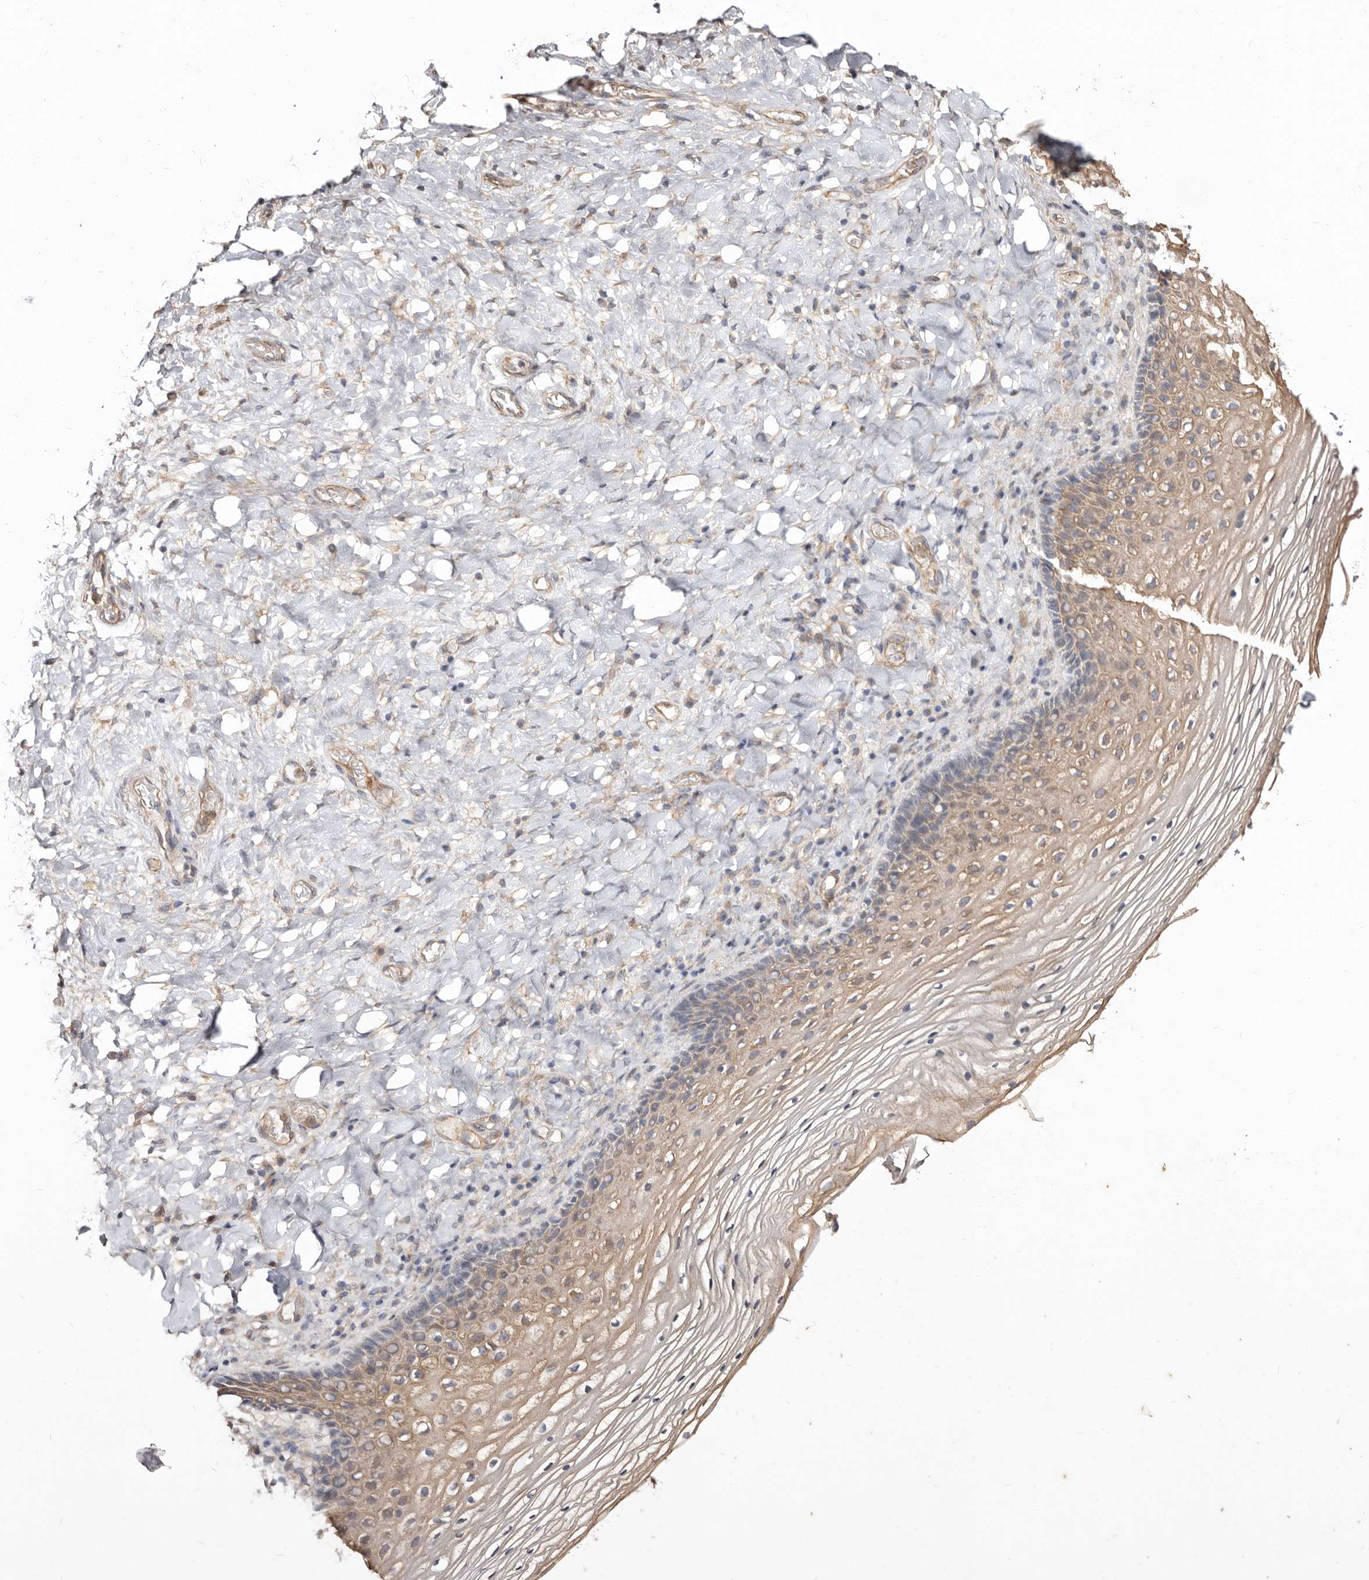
{"staining": {"intensity": "weak", "quantity": ">75%", "location": "cytoplasmic/membranous"}, "tissue": "vagina", "cell_type": "Squamous epithelial cells", "image_type": "normal", "snomed": [{"axis": "morphology", "description": "Normal tissue, NOS"}, {"axis": "topography", "description": "Vagina"}], "caption": "The image exhibits a brown stain indicating the presence of a protein in the cytoplasmic/membranous of squamous epithelial cells in vagina. The staining is performed using DAB brown chromogen to label protein expression. The nuclei are counter-stained blue using hematoxylin.", "gene": "LRRC25", "patient": {"sex": "female", "age": 60}}